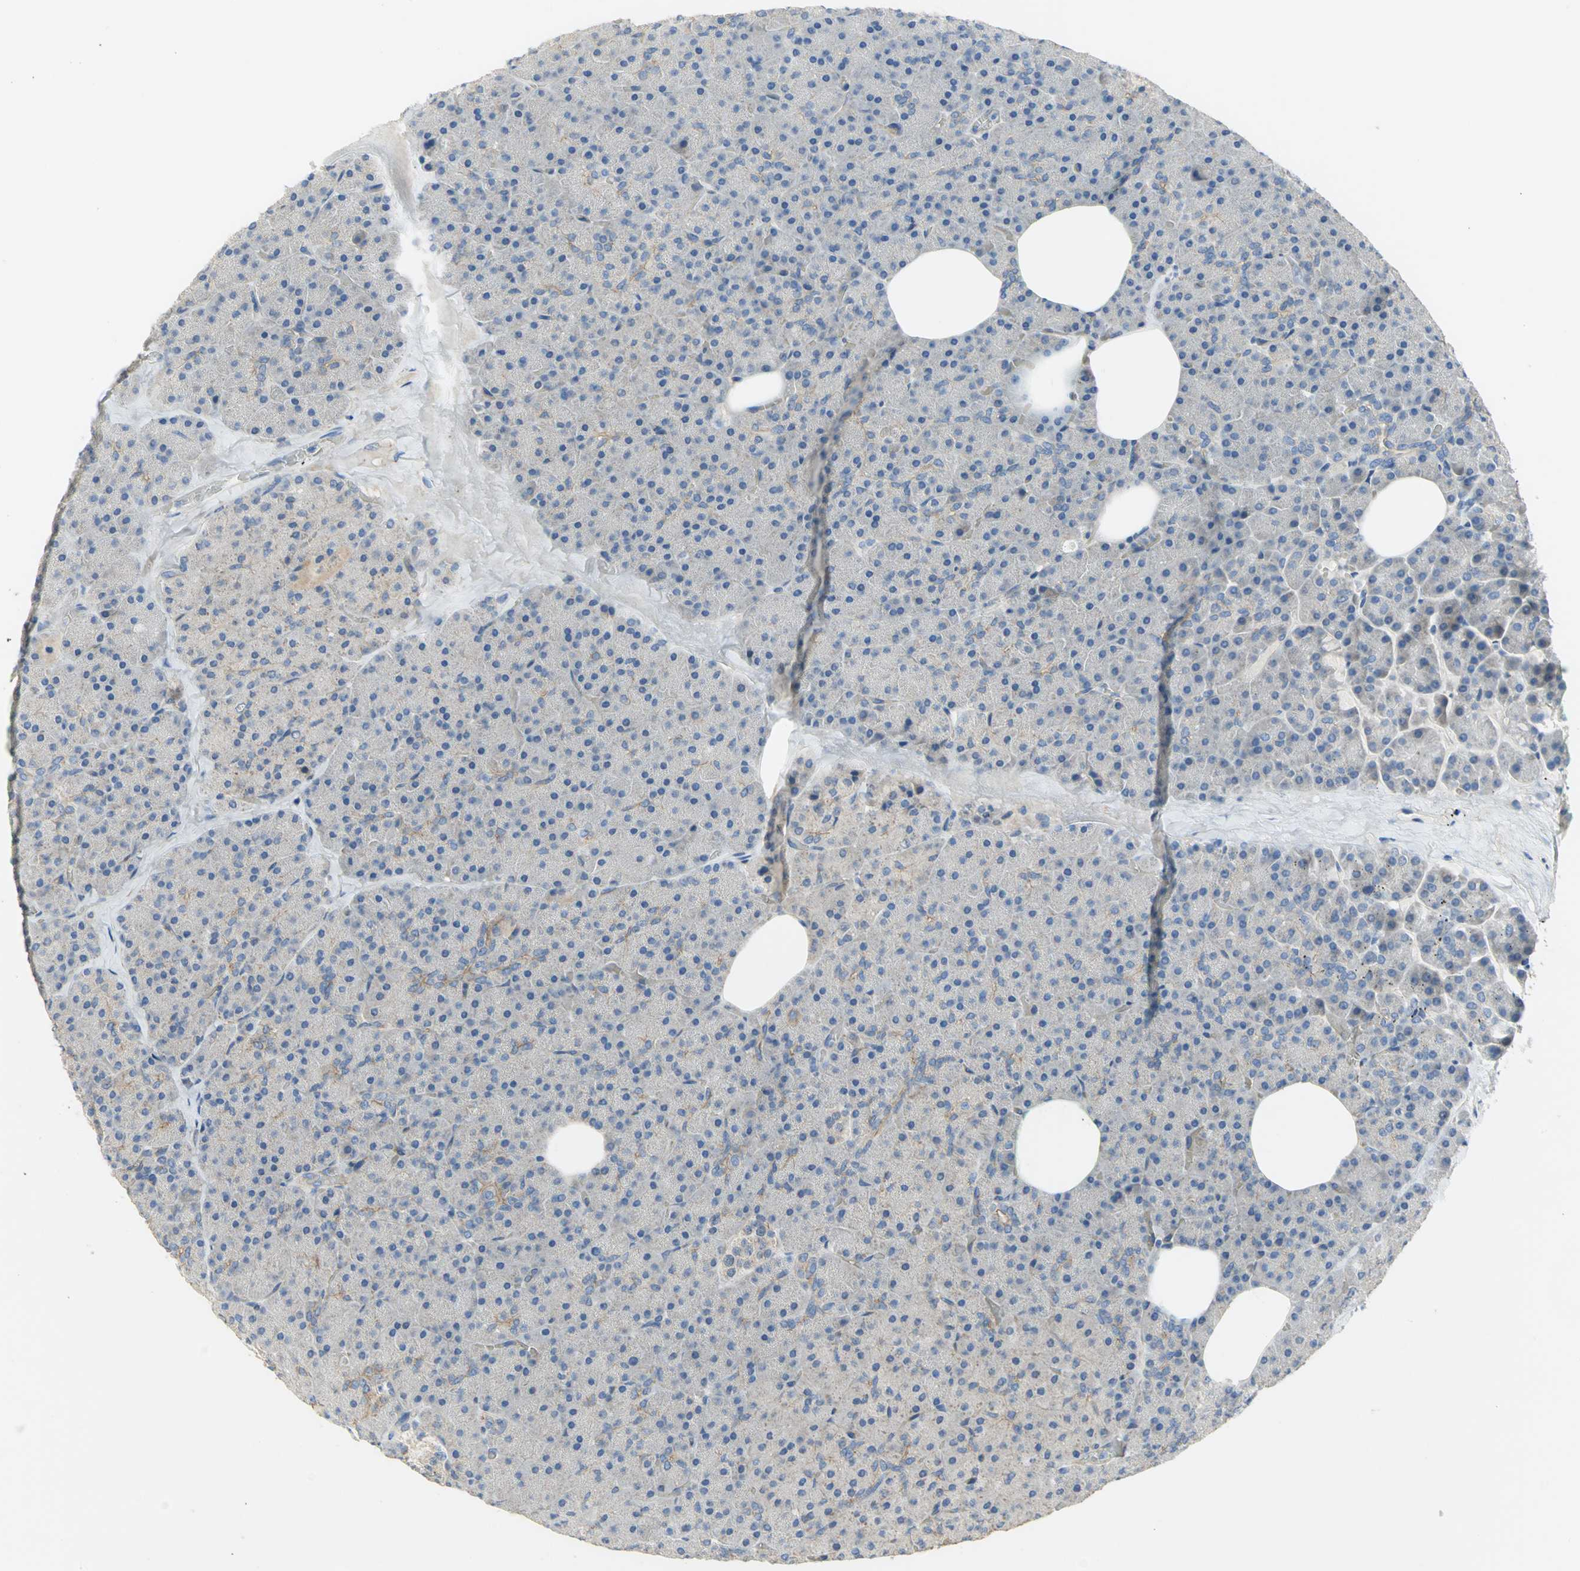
{"staining": {"intensity": "negative", "quantity": "none", "location": "none"}, "tissue": "pancreas", "cell_type": "Exocrine glandular cells", "image_type": "normal", "snomed": [{"axis": "morphology", "description": "Normal tissue, NOS"}, {"axis": "topography", "description": "Pancreas"}], "caption": "Pancreas stained for a protein using immunohistochemistry exhibits no expression exocrine glandular cells.", "gene": "HTR1F", "patient": {"sex": "female", "age": 35}}